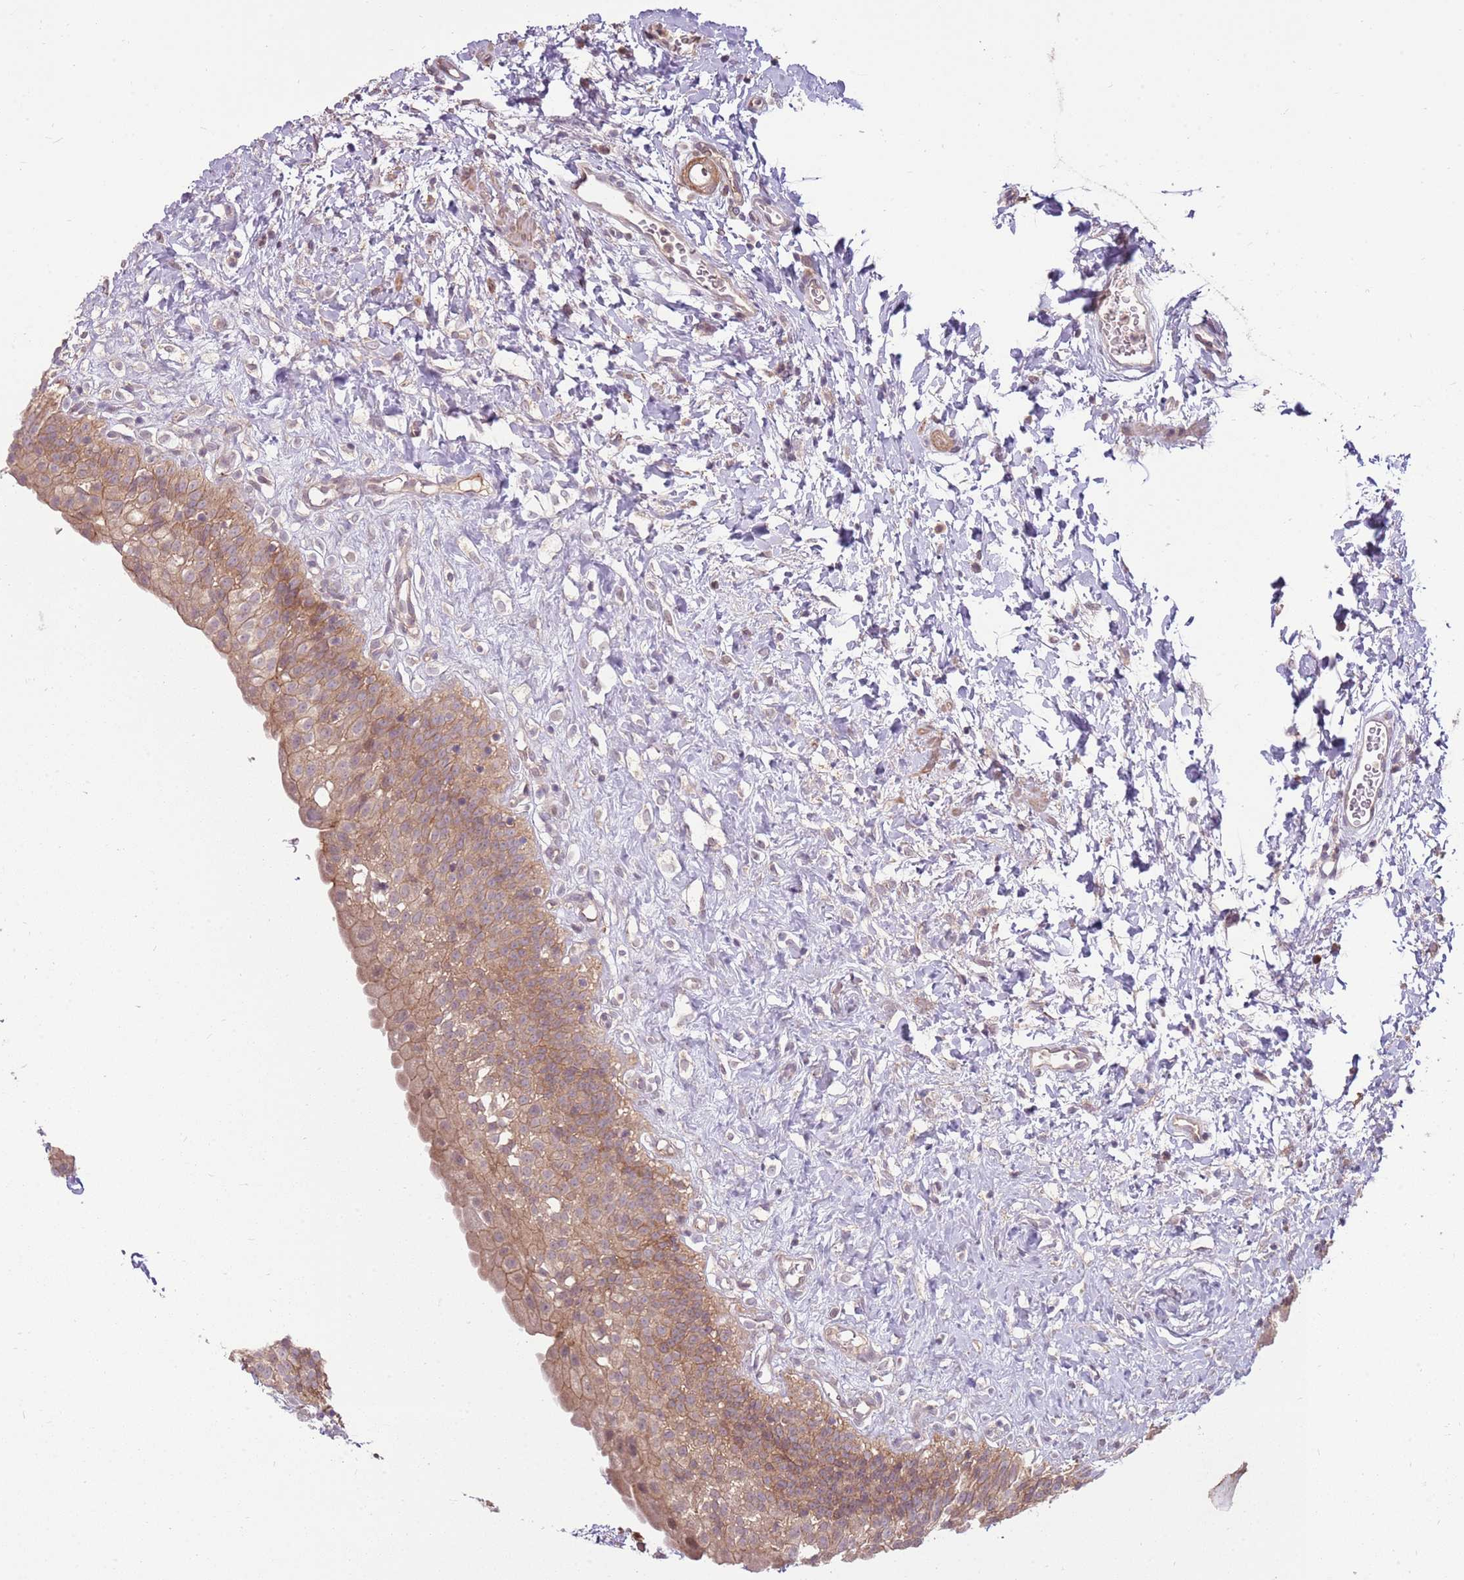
{"staining": {"intensity": "moderate", "quantity": ">75%", "location": "cytoplasmic/membranous"}, "tissue": "urinary bladder", "cell_type": "Urothelial cells", "image_type": "normal", "snomed": [{"axis": "morphology", "description": "Normal tissue, NOS"}, {"axis": "topography", "description": "Urinary bladder"}], "caption": "Protein expression analysis of normal human urinary bladder reveals moderate cytoplasmic/membranous staining in about >75% of urothelial cells. (brown staining indicates protein expression, while blue staining denotes nuclei).", "gene": "SPATA31D1", "patient": {"sex": "male", "age": 51}}